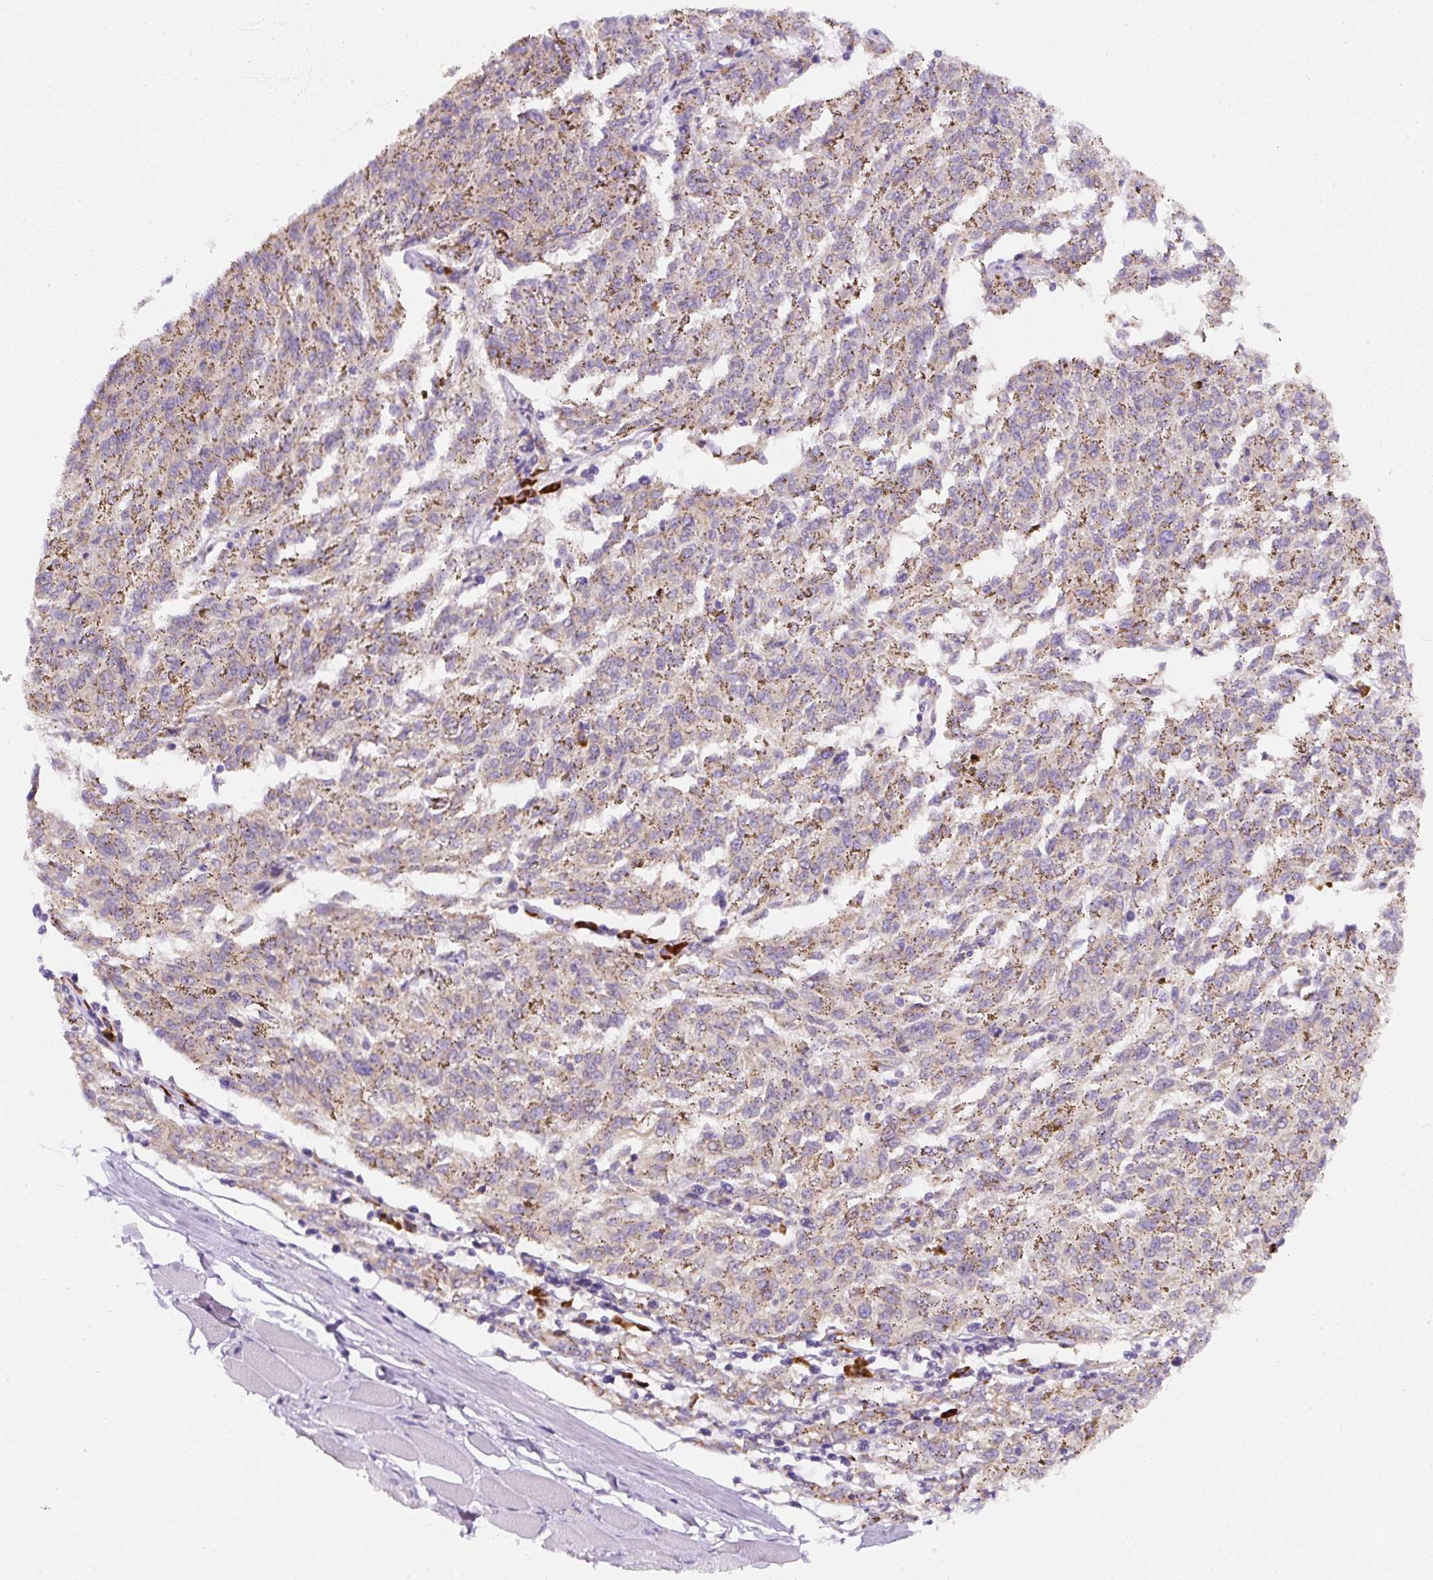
{"staining": {"intensity": "negative", "quantity": "none", "location": "none"}, "tissue": "melanoma", "cell_type": "Tumor cells", "image_type": "cancer", "snomed": [{"axis": "morphology", "description": "Malignant melanoma, NOS"}, {"axis": "topography", "description": "Skin"}], "caption": "This is an IHC image of melanoma. There is no positivity in tumor cells.", "gene": "DDOST", "patient": {"sex": "female", "age": 72}}